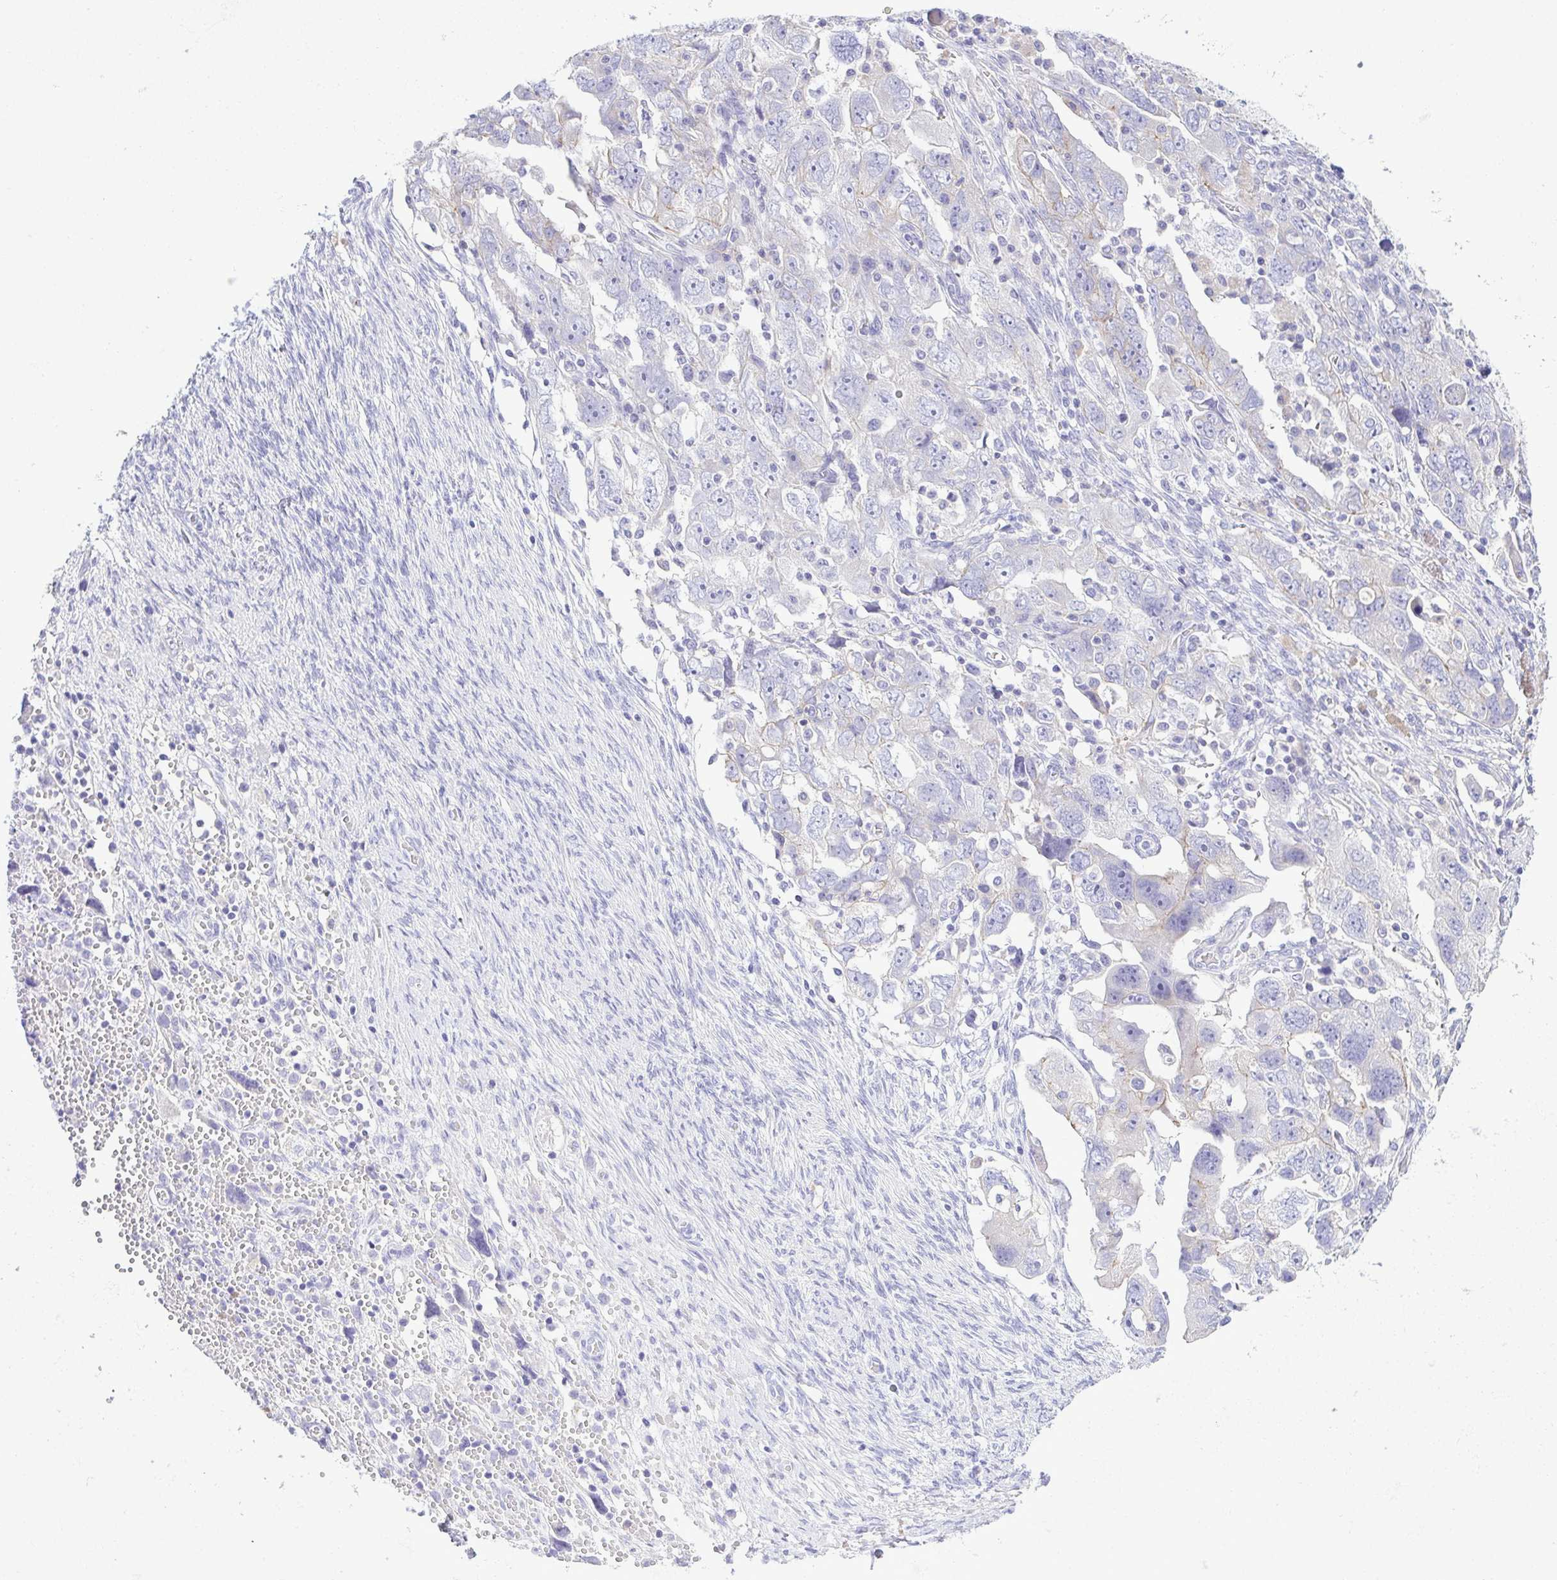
{"staining": {"intensity": "negative", "quantity": "none", "location": "none"}, "tissue": "ovarian cancer", "cell_type": "Tumor cells", "image_type": "cancer", "snomed": [{"axis": "morphology", "description": "Carcinoma, NOS"}, {"axis": "morphology", "description": "Cystadenocarcinoma, serous, NOS"}, {"axis": "topography", "description": "Ovary"}], "caption": "High magnification brightfield microscopy of serous cystadenocarcinoma (ovarian) stained with DAB (3,3'-diaminobenzidine) (brown) and counterstained with hematoxylin (blue): tumor cells show no significant positivity.", "gene": "GPR182", "patient": {"sex": "female", "age": 69}}